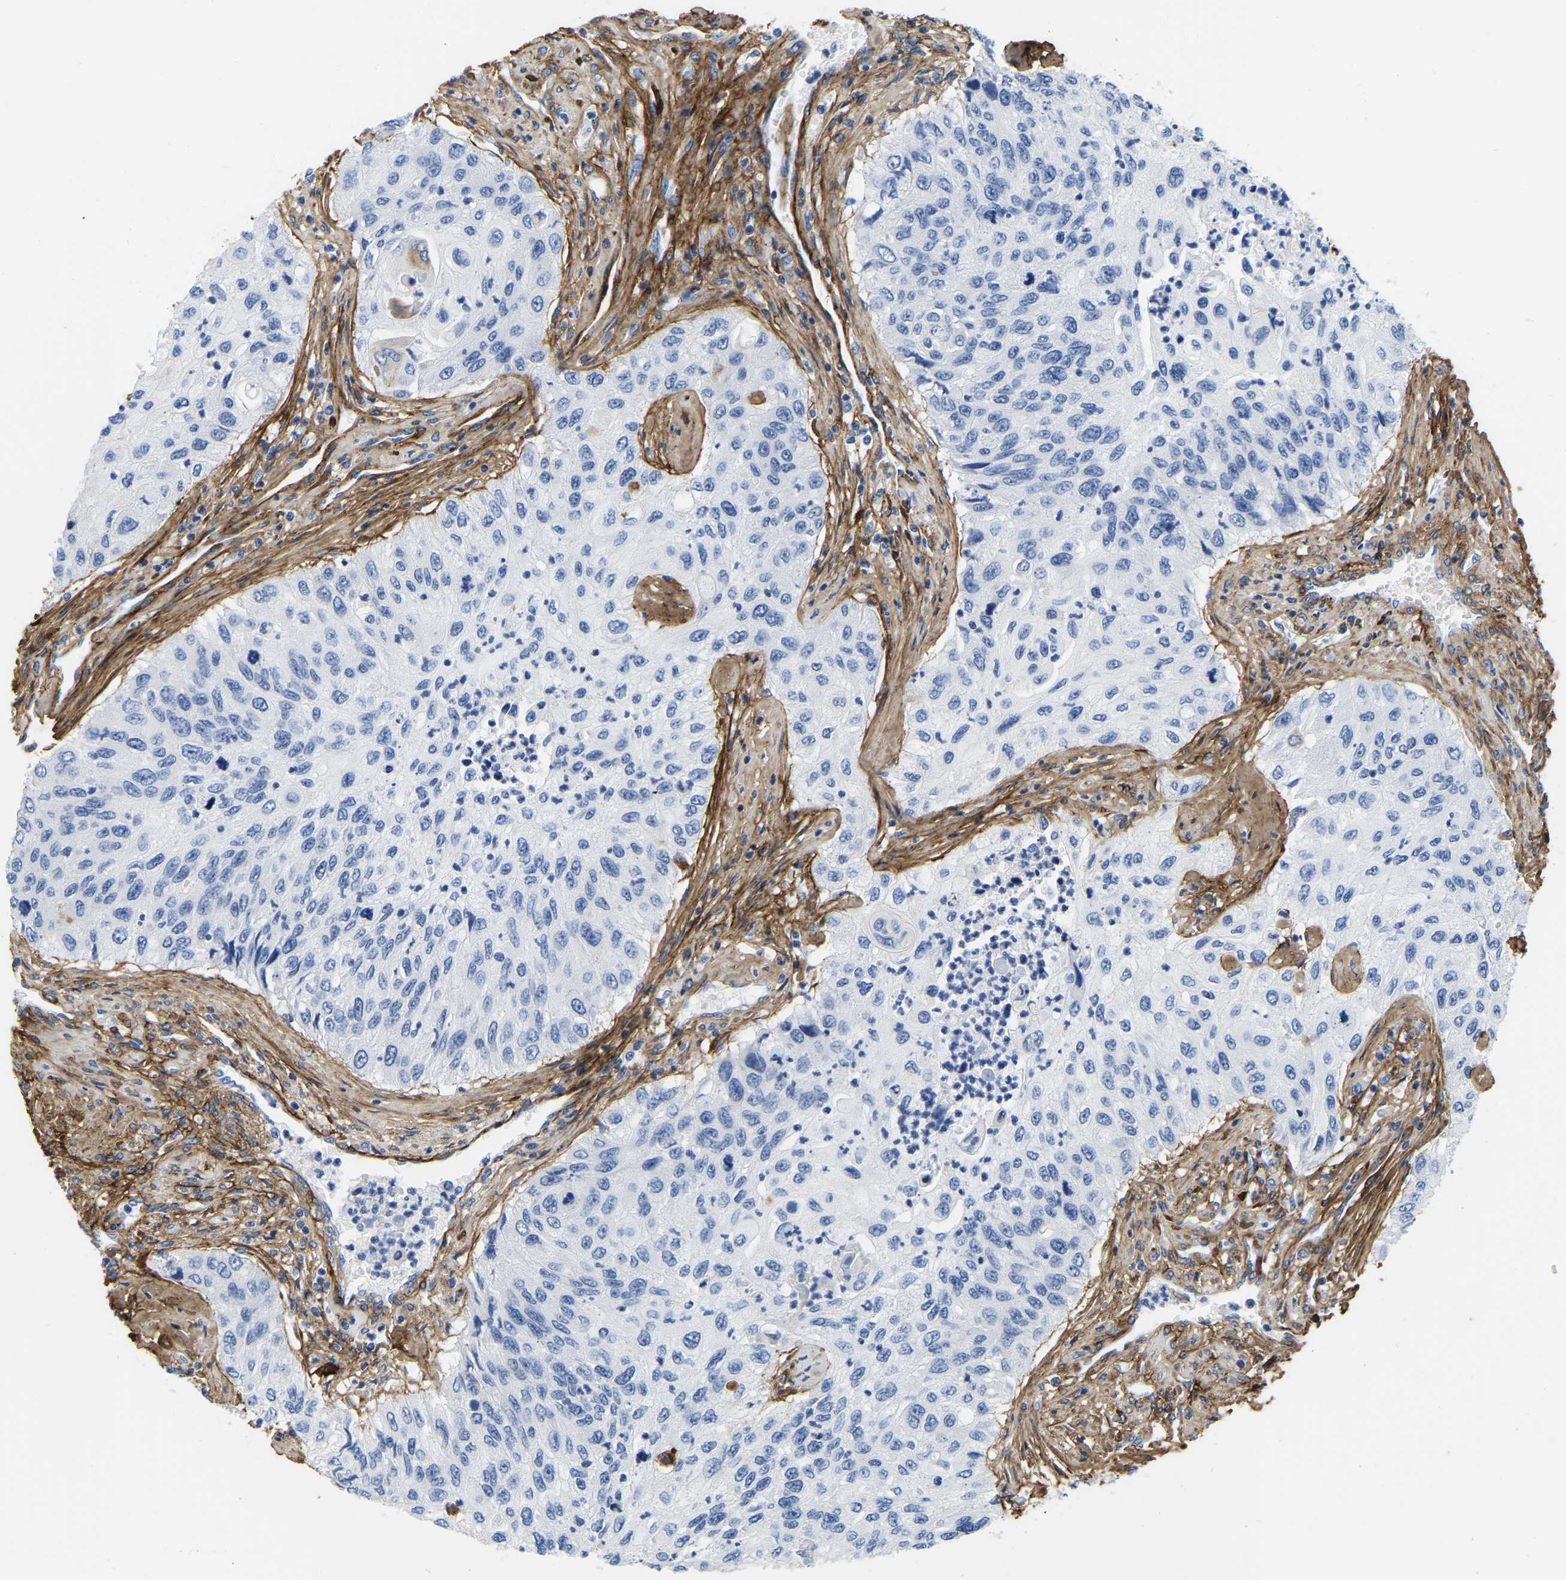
{"staining": {"intensity": "negative", "quantity": "none", "location": "none"}, "tissue": "urothelial cancer", "cell_type": "Tumor cells", "image_type": "cancer", "snomed": [{"axis": "morphology", "description": "Urothelial carcinoma, High grade"}, {"axis": "topography", "description": "Urinary bladder"}], "caption": "This histopathology image is of urothelial cancer stained with IHC to label a protein in brown with the nuclei are counter-stained blue. There is no expression in tumor cells.", "gene": "COL6A1", "patient": {"sex": "female", "age": 60}}